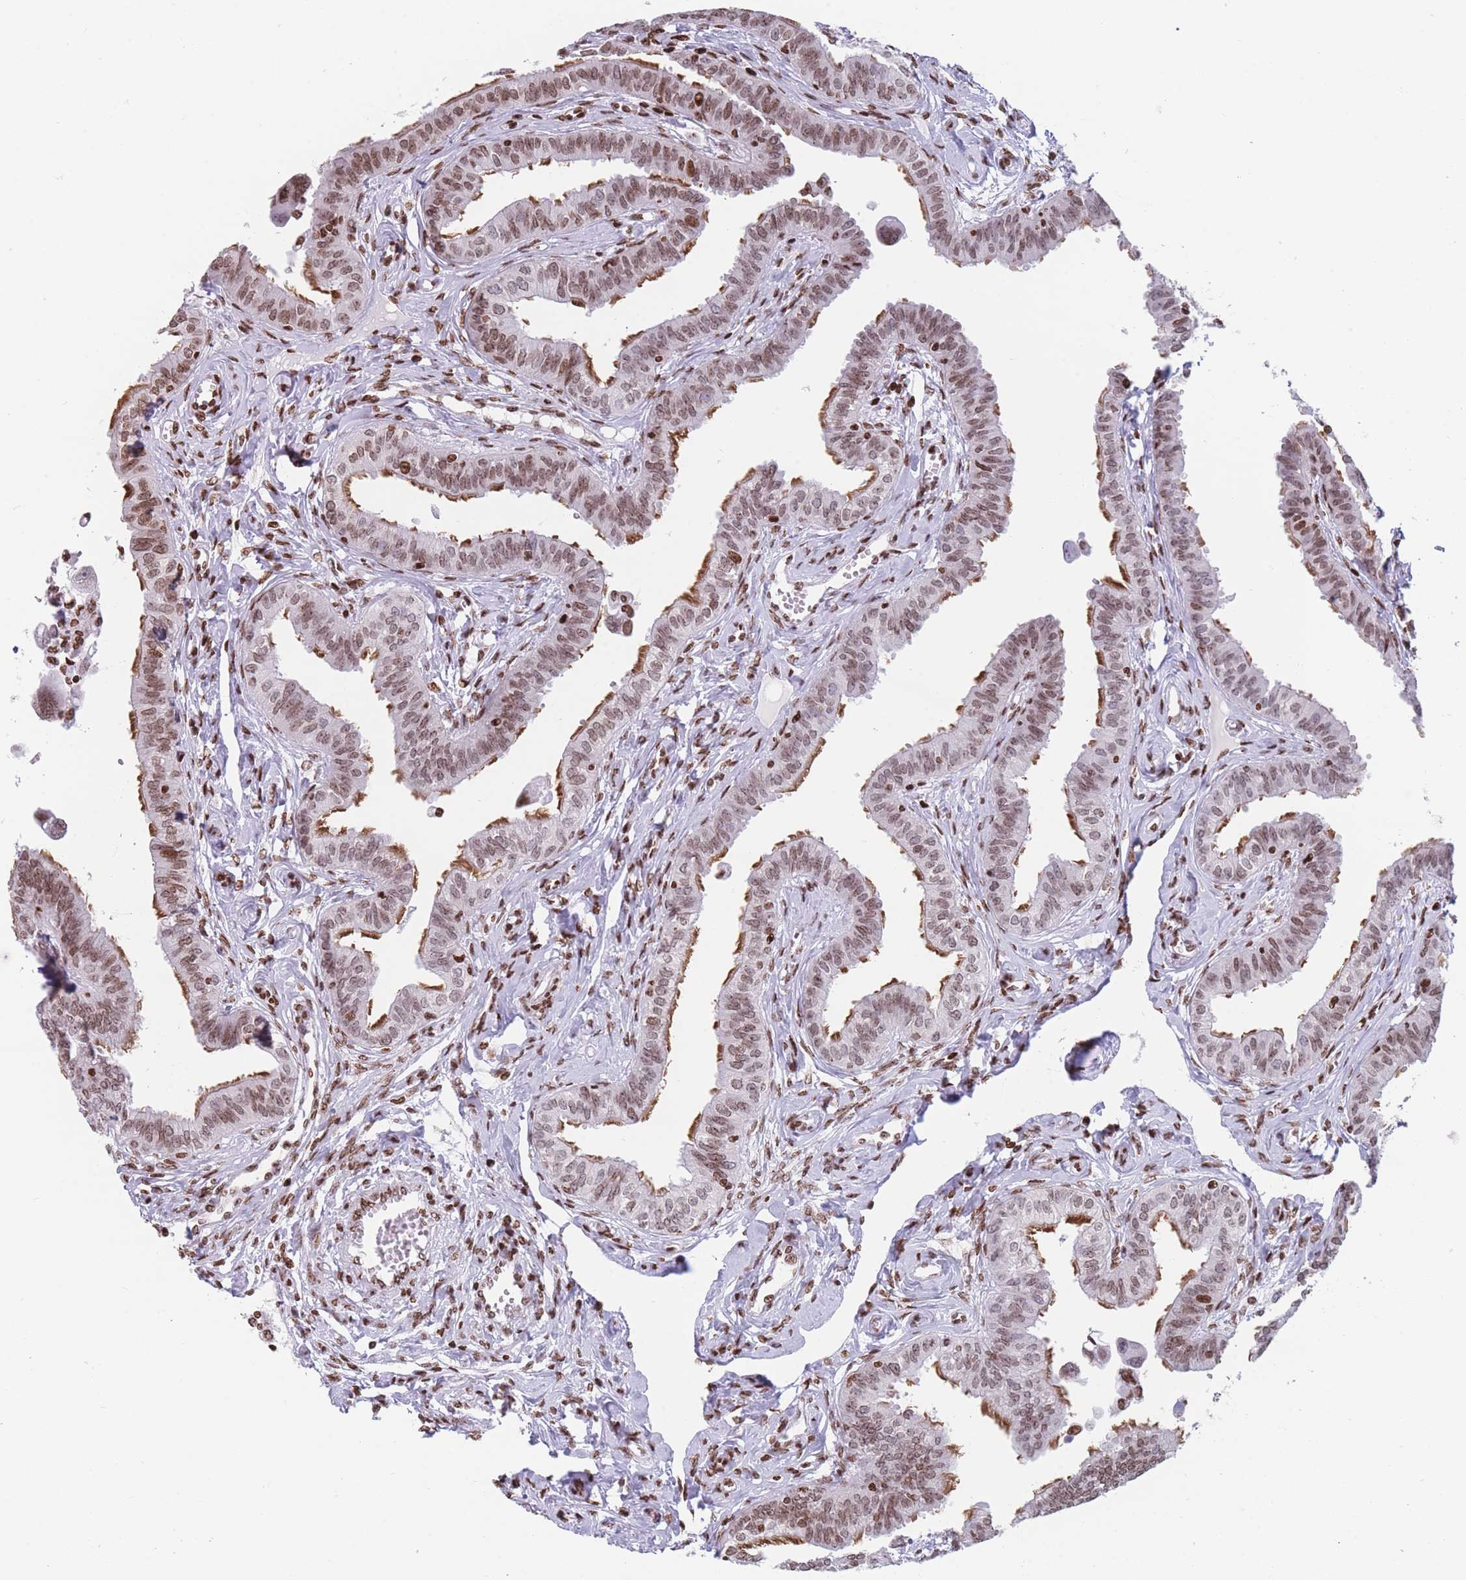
{"staining": {"intensity": "moderate", "quantity": ">75%", "location": "cytoplasmic/membranous,nuclear"}, "tissue": "fallopian tube", "cell_type": "Glandular cells", "image_type": "normal", "snomed": [{"axis": "morphology", "description": "Normal tissue, NOS"}, {"axis": "morphology", "description": "Carcinoma, NOS"}, {"axis": "topography", "description": "Fallopian tube"}, {"axis": "topography", "description": "Ovary"}], "caption": "Protein positivity by immunohistochemistry exhibits moderate cytoplasmic/membranous,nuclear staining in about >75% of glandular cells in normal fallopian tube.", "gene": "AK9", "patient": {"sex": "female", "age": 59}}